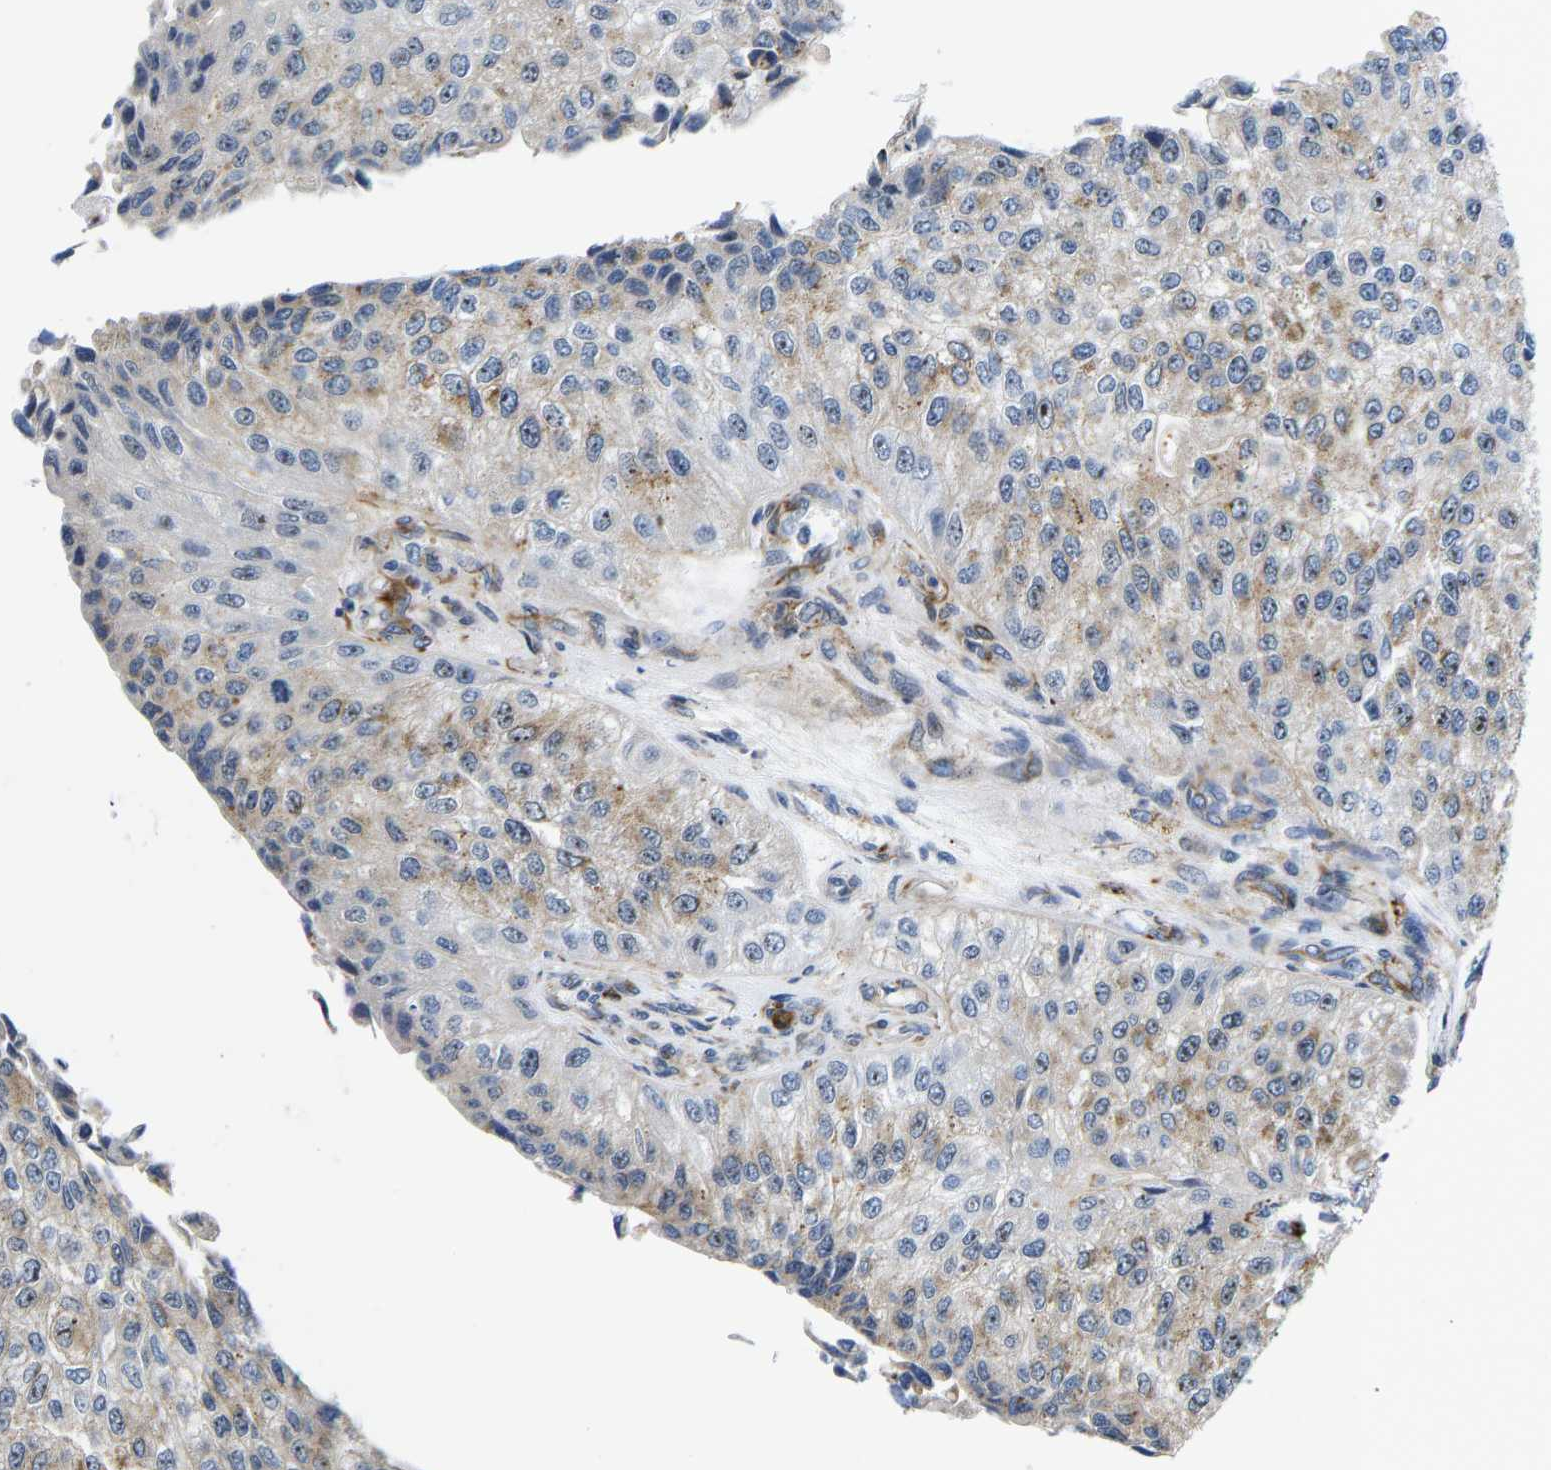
{"staining": {"intensity": "weak", "quantity": "25%-75%", "location": "cytoplasmic/membranous,nuclear"}, "tissue": "urothelial cancer", "cell_type": "Tumor cells", "image_type": "cancer", "snomed": [{"axis": "morphology", "description": "Urothelial carcinoma, High grade"}, {"axis": "topography", "description": "Kidney"}, {"axis": "topography", "description": "Urinary bladder"}], "caption": "There is low levels of weak cytoplasmic/membranous and nuclear positivity in tumor cells of urothelial cancer, as demonstrated by immunohistochemical staining (brown color).", "gene": "RESF1", "patient": {"sex": "male", "age": 77}}